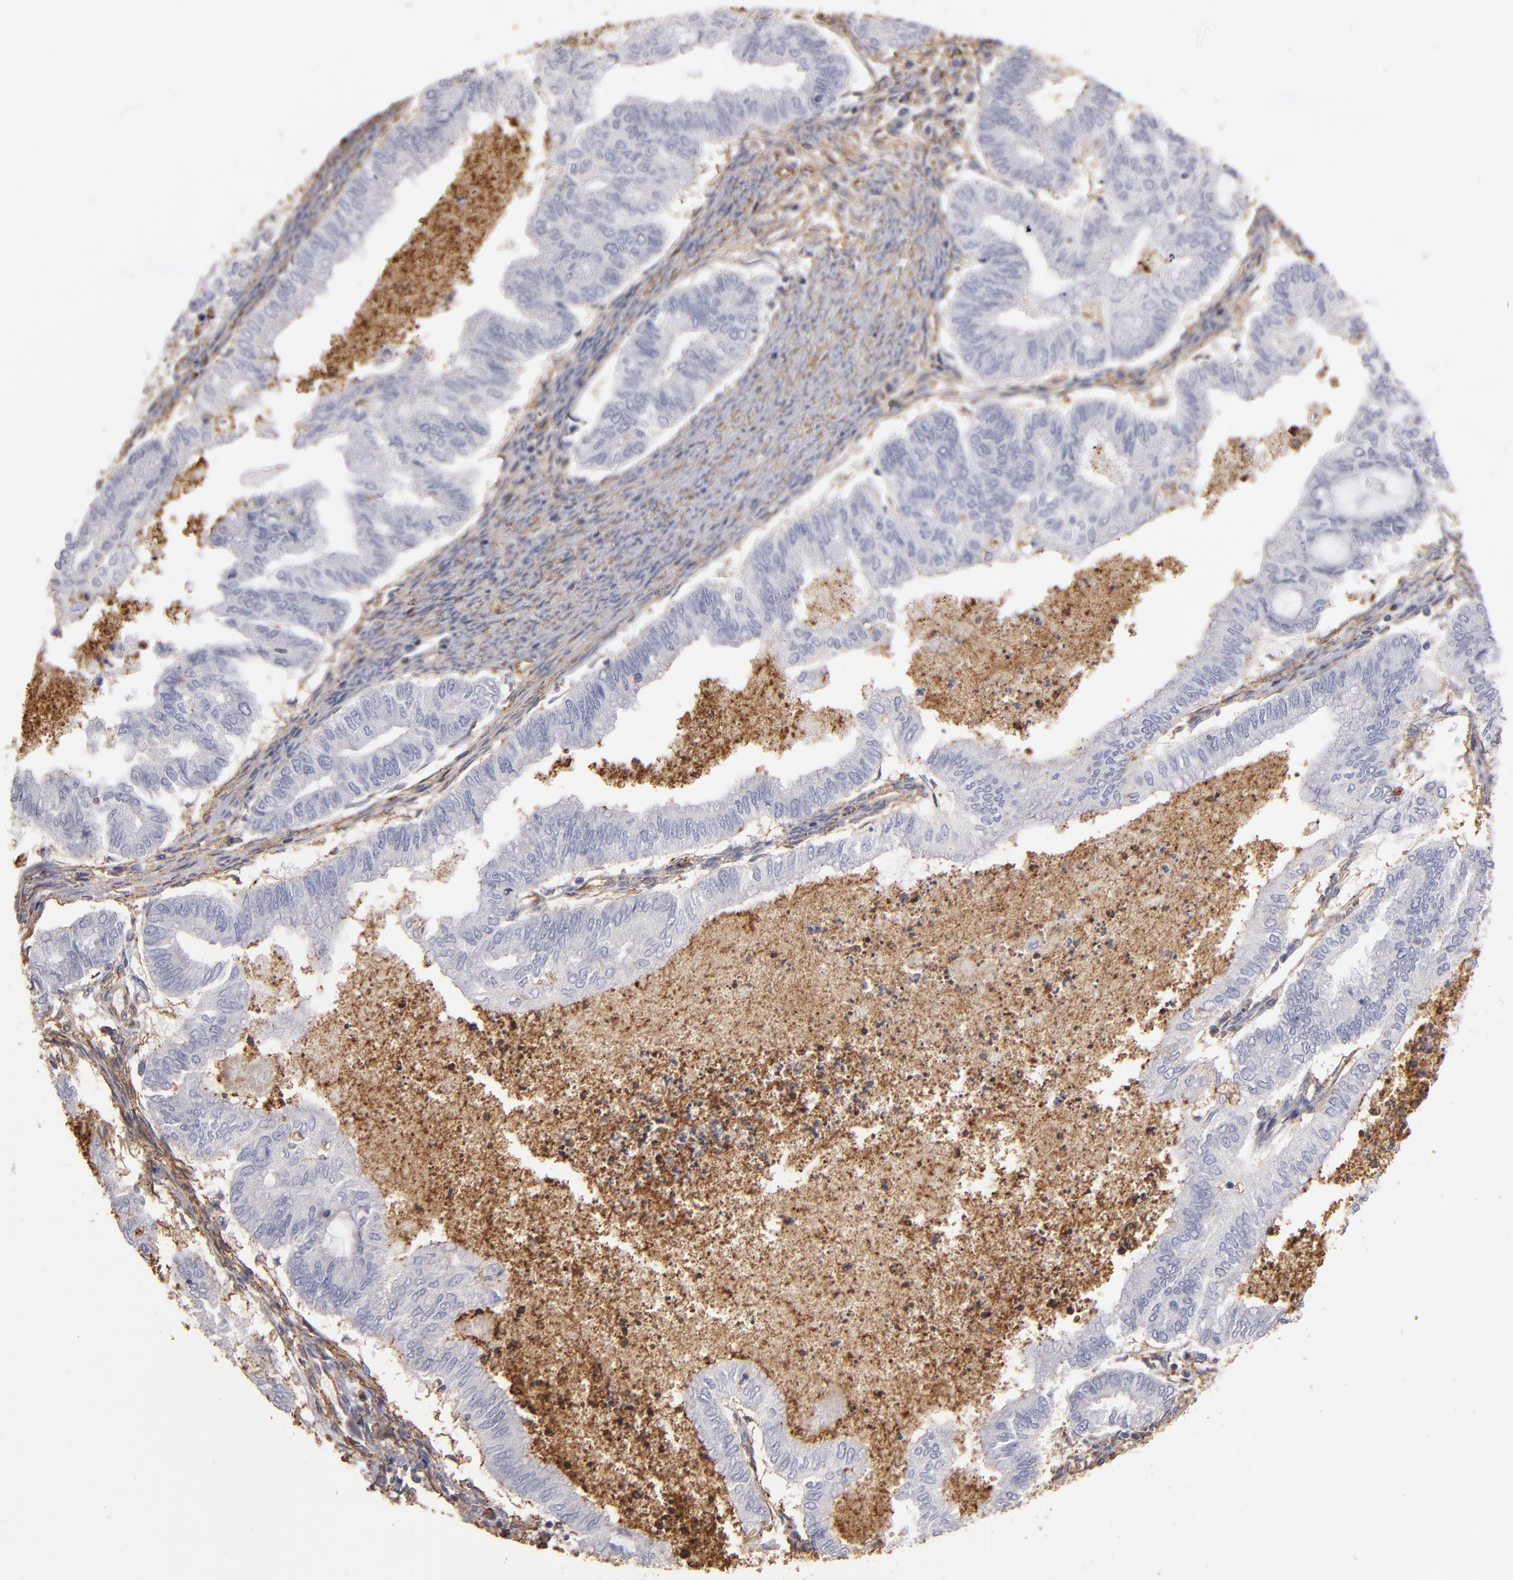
{"staining": {"intensity": "negative", "quantity": "none", "location": "none"}, "tissue": "endometrial cancer", "cell_type": "Tumor cells", "image_type": "cancer", "snomed": [{"axis": "morphology", "description": "Adenocarcinoma, NOS"}, {"axis": "topography", "description": "Endometrium"}], "caption": "High power microscopy histopathology image of an IHC histopathology image of adenocarcinoma (endometrial), revealing no significant staining in tumor cells. (DAB immunohistochemistry (IHC), high magnification).", "gene": "ABCB1", "patient": {"sex": "female", "age": 79}}